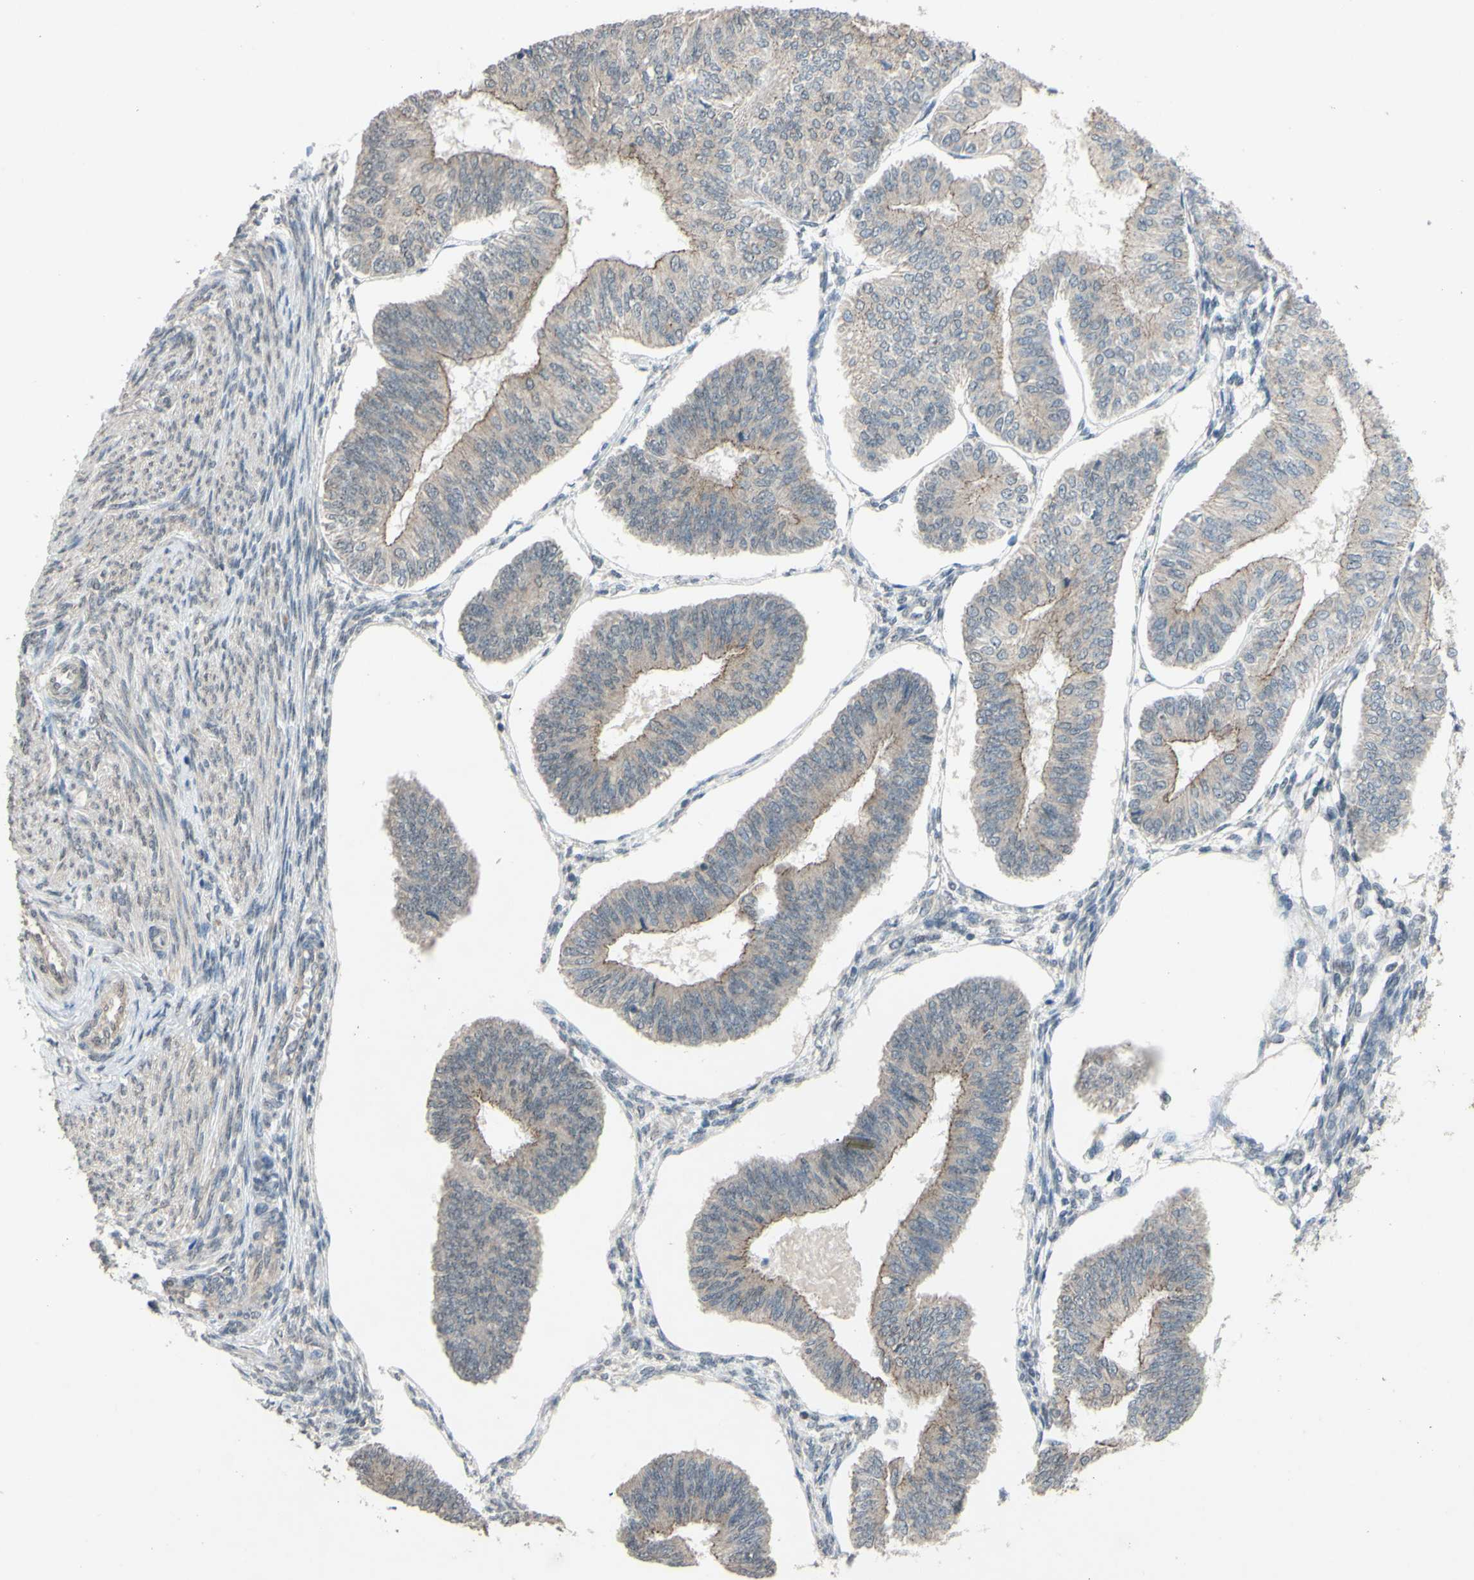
{"staining": {"intensity": "moderate", "quantity": ">75%", "location": "cytoplasmic/membranous"}, "tissue": "endometrial cancer", "cell_type": "Tumor cells", "image_type": "cancer", "snomed": [{"axis": "morphology", "description": "Adenocarcinoma, NOS"}, {"axis": "topography", "description": "Endometrium"}], "caption": "Human endometrial cancer stained for a protein (brown) exhibits moderate cytoplasmic/membranous positive expression in approximately >75% of tumor cells.", "gene": "CDCP1", "patient": {"sex": "female", "age": 58}}